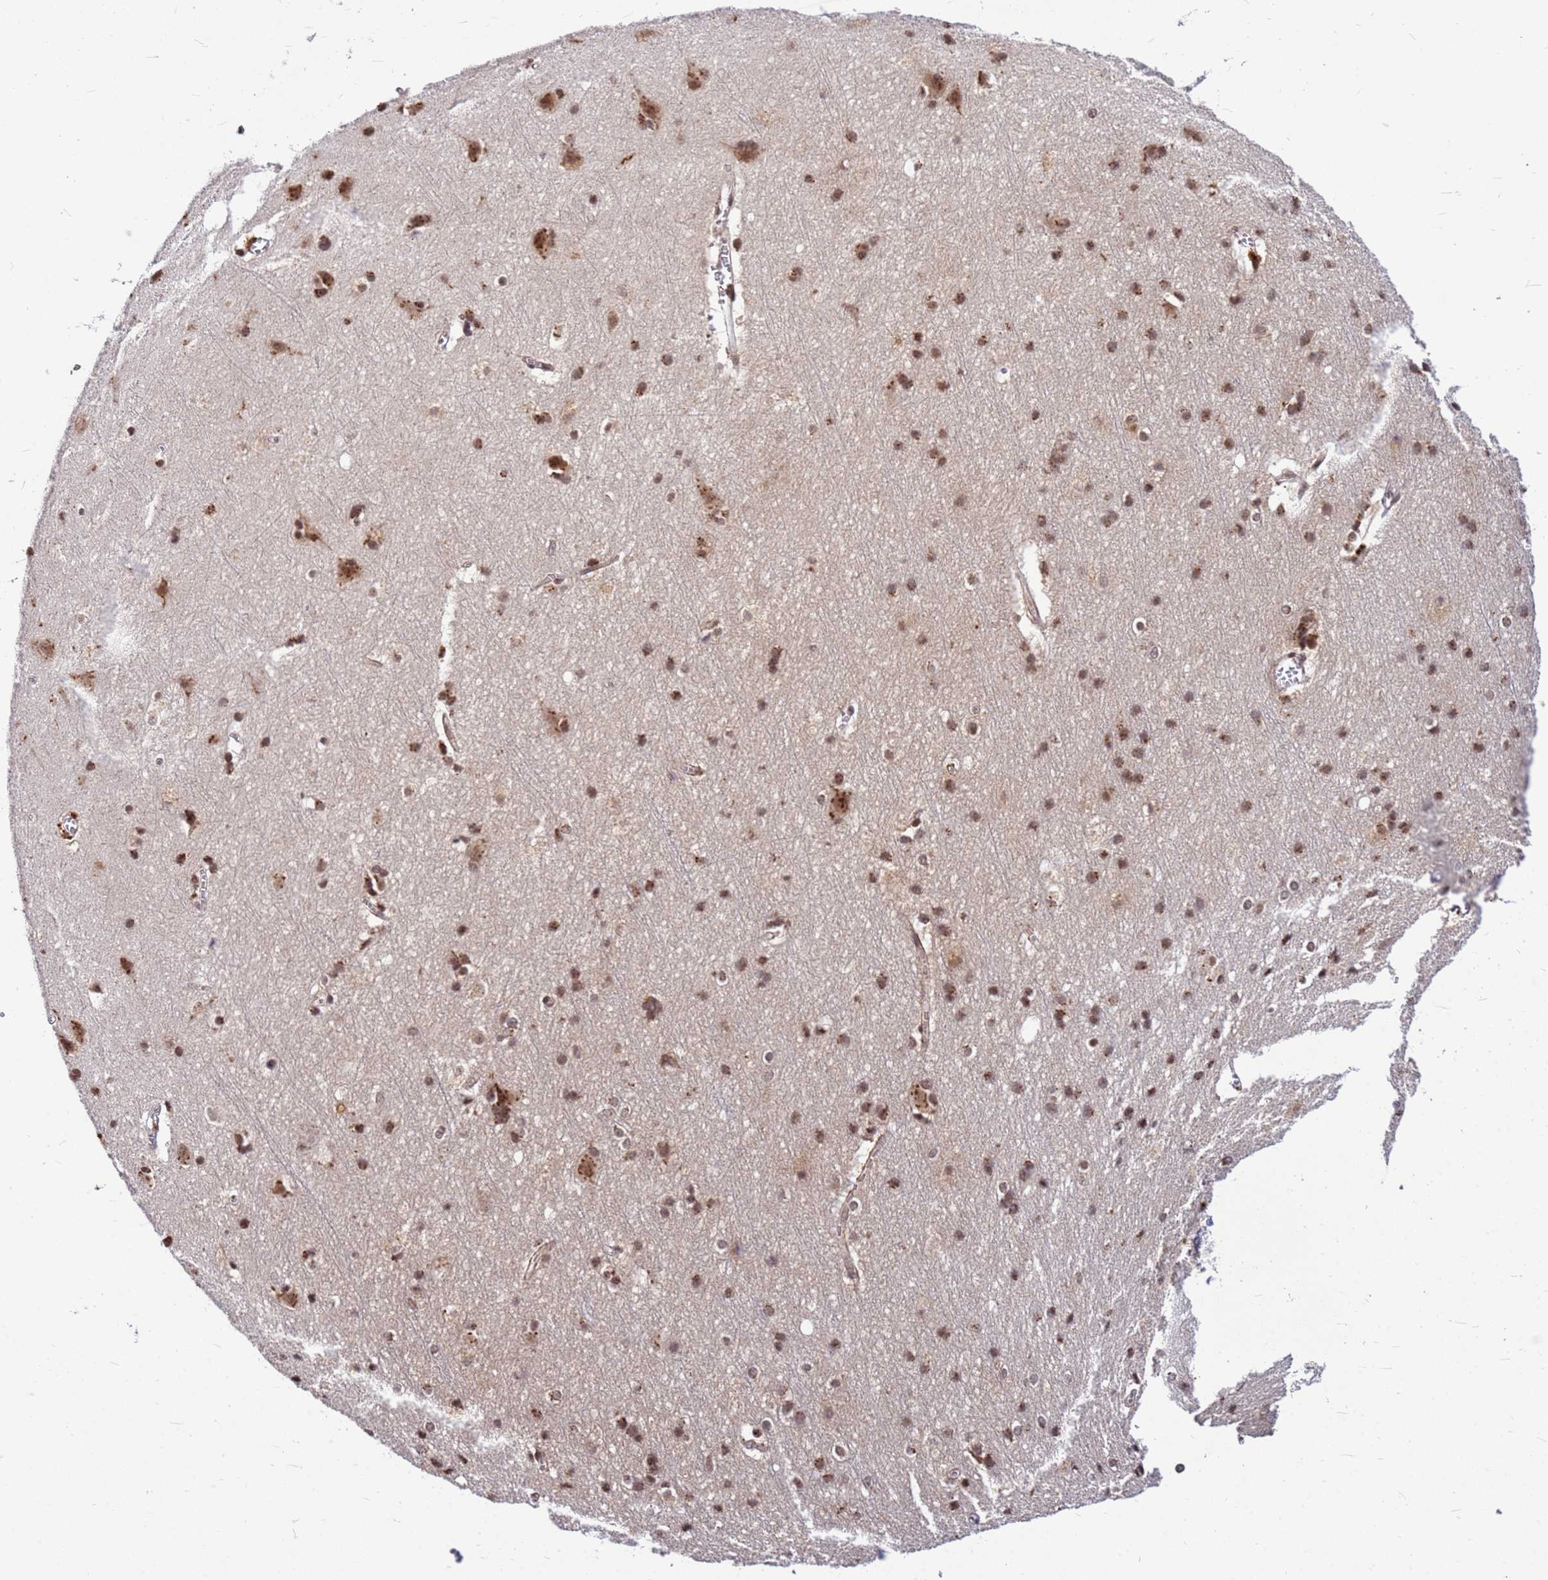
{"staining": {"intensity": "moderate", "quantity": ">75%", "location": "cytoplasmic/membranous,nuclear"}, "tissue": "cerebral cortex", "cell_type": "Endothelial cells", "image_type": "normal", "snomed": [{"axis": "morphology", "description": "Normal tissue, NOS"}, {"axis": "topography", "description": "Cerebral cortex"}], "caption": "This is a photomicrograph of IHC staining of benign cerebral cortex, which shows moderate expression in the cytoplasmic/membranous,nuclear of endothelial cells.", "gene": "NCBP2", "patient": {"sex": "male", "age": 54}}